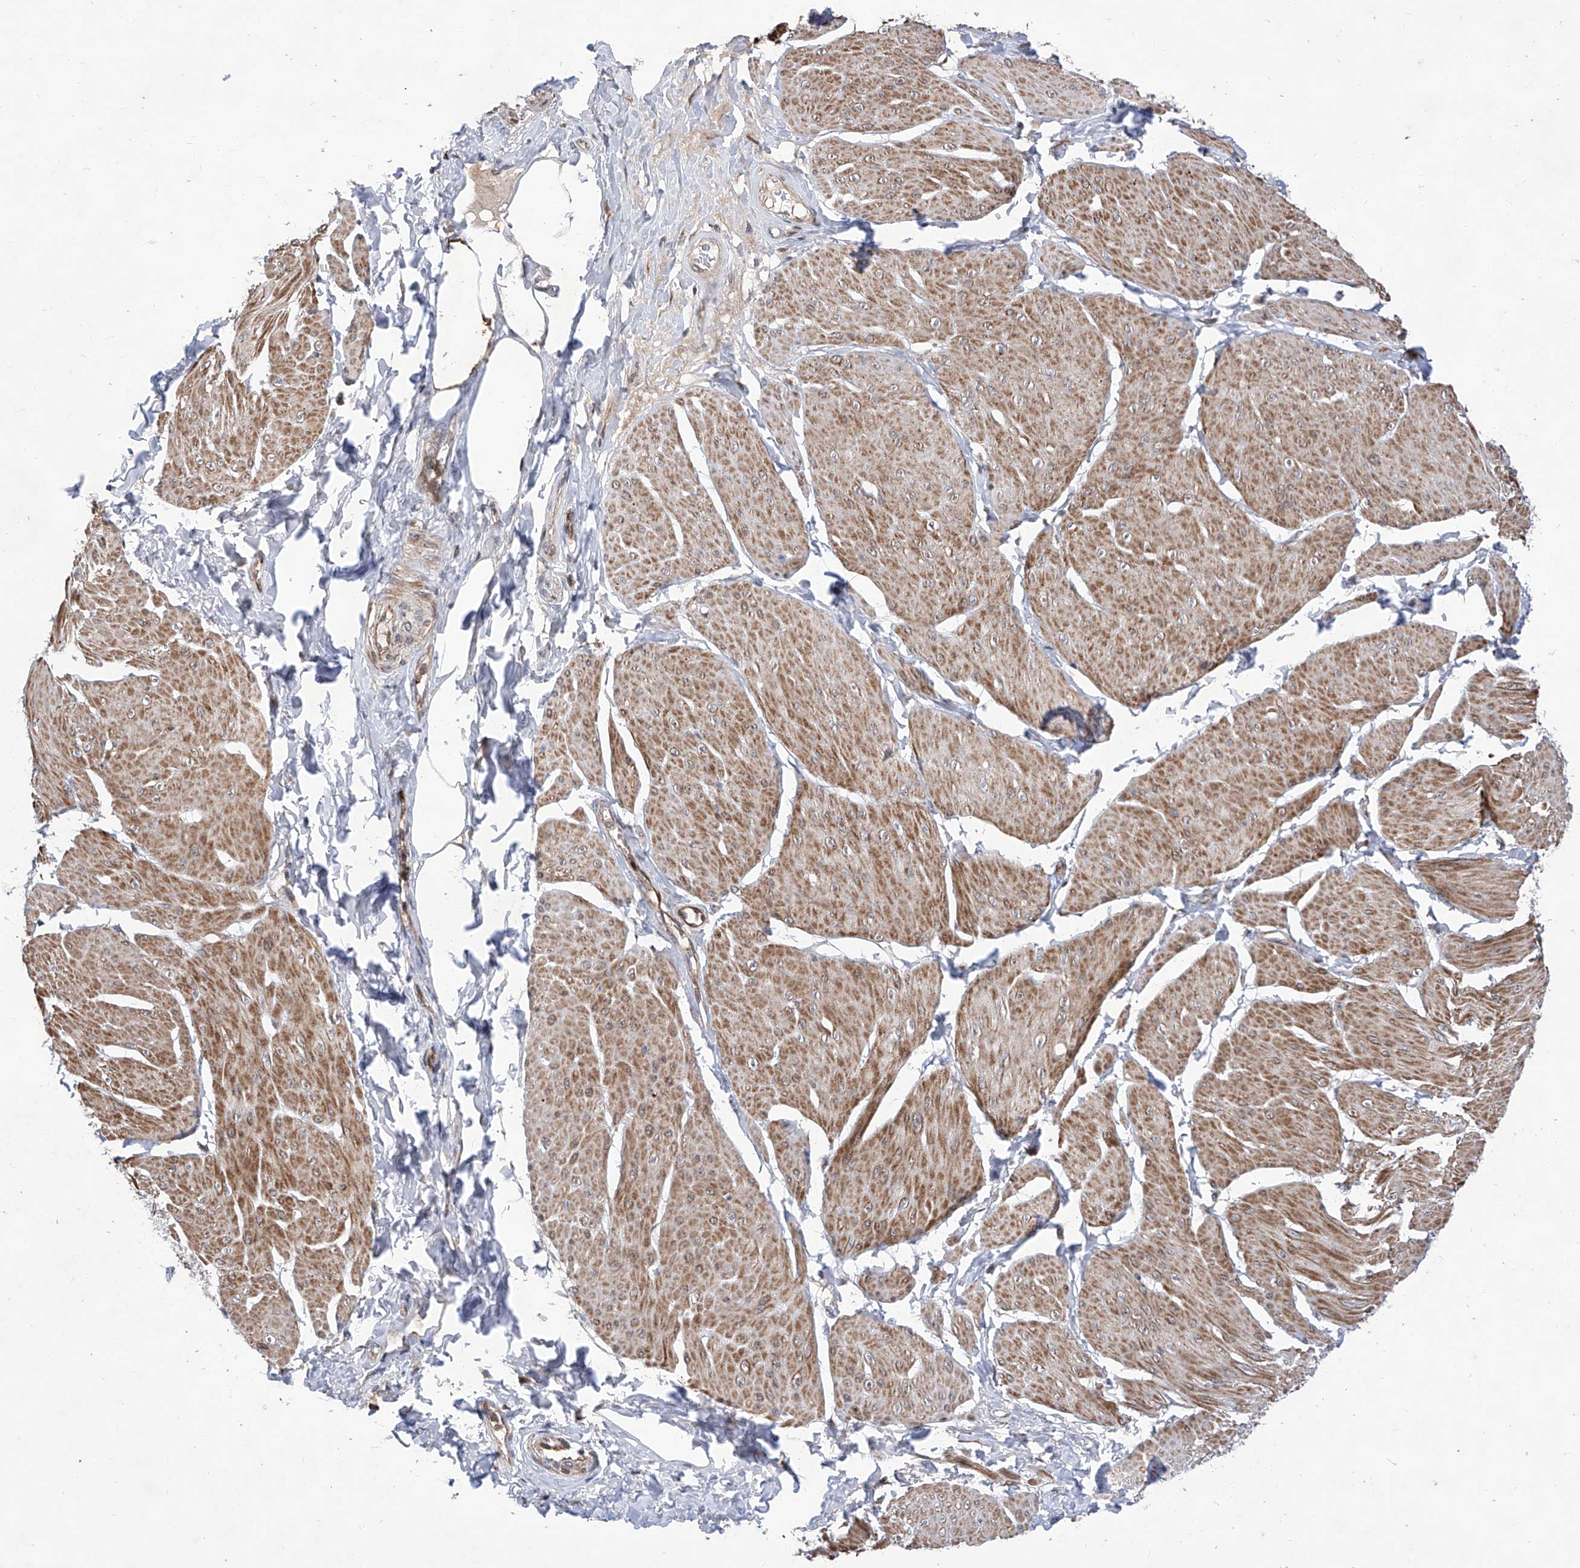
{"staining": {"intensity": "moderate", "quantity": ">75%", "location": "cytoplasmic/membranous"}, "tissue": "smooth muscle", "cell_type": "Smooth muscle cells", "image_type": "normal", "snomed": [{"axis": "morphology", "description": "Urothelial carcinoma, High grade"}, {"axis": "topography", "description": "Urinary bladder"}], "caption": "Smooth muscle stained with immunohistochemistry shows moderate cytoplasmic/membranous positivity in approximately >75% of smooth muscle cells.", "gene": "FARP2", "patient": {"sex": "male", "age": 46}}